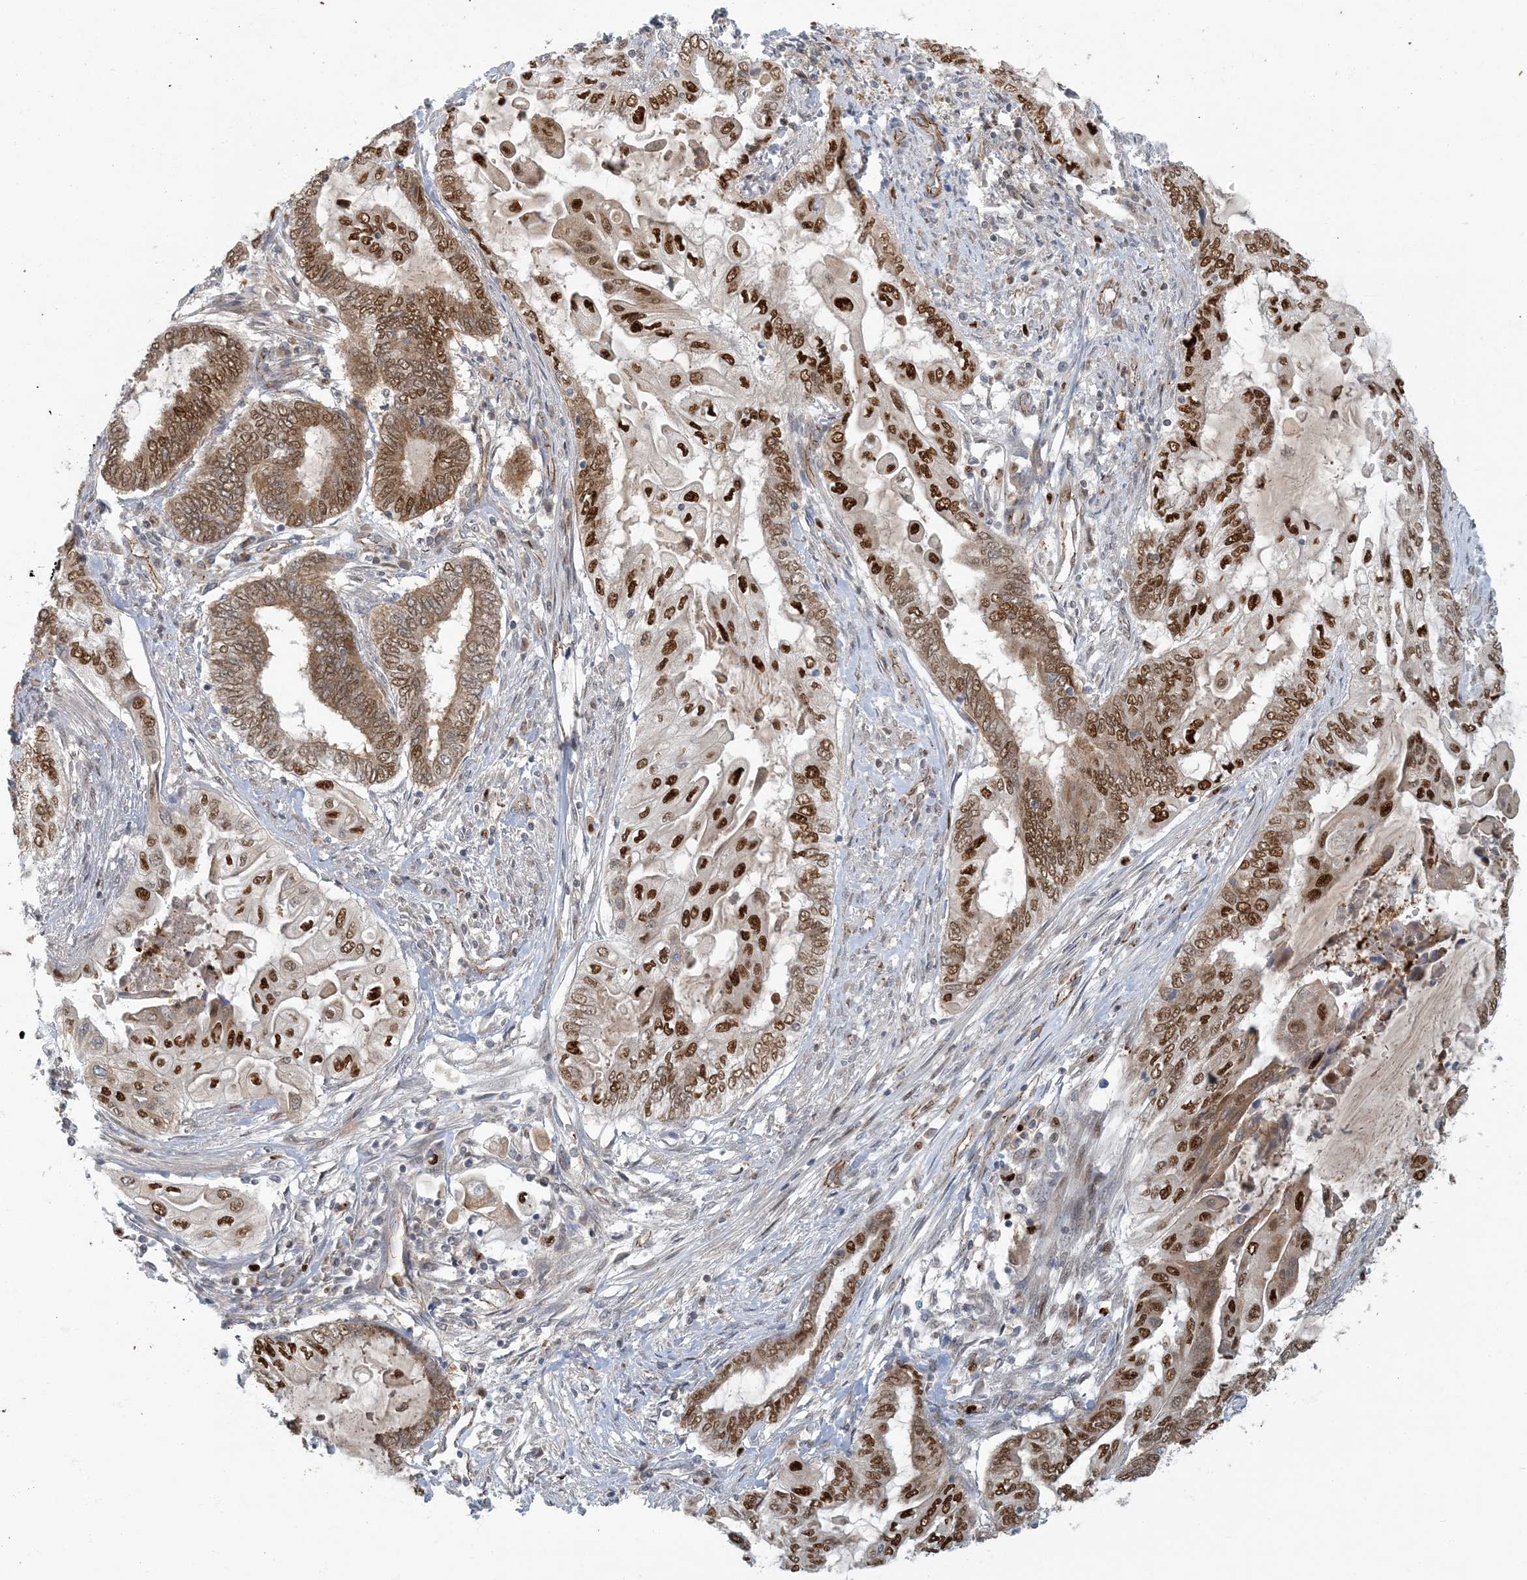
{"staining": {"intensity": "moderate", "quantity": ">75%", "location": "cytoplasmic/membranous,nuclear"}, "tissue": "endometrial cancer", "cell_type": "Tumor cells", "image_type": "cancer", "snomed": [{"axis": "morphology", "description": "Adenocarcinoma, NOS"}, {"axis": "topography", "description": "Uterus"}, {"axis": "topography", "description": "Endometrium"}], "caption": "The image demonstrates staining of endometrial adenocarcinoma, revealing moderate cytoplasmic/membranous and nuclear protein expression (brown color) within tumor cells. The staining was performed using DAB (3,3'-diaminobenzidine) to visualize the protein expression in brown, while the nuclei were stained in blue with hematoxylin (Magnification: 20x).", "gene": "AK9", "patient": {"sex": "female", "age": 70}}